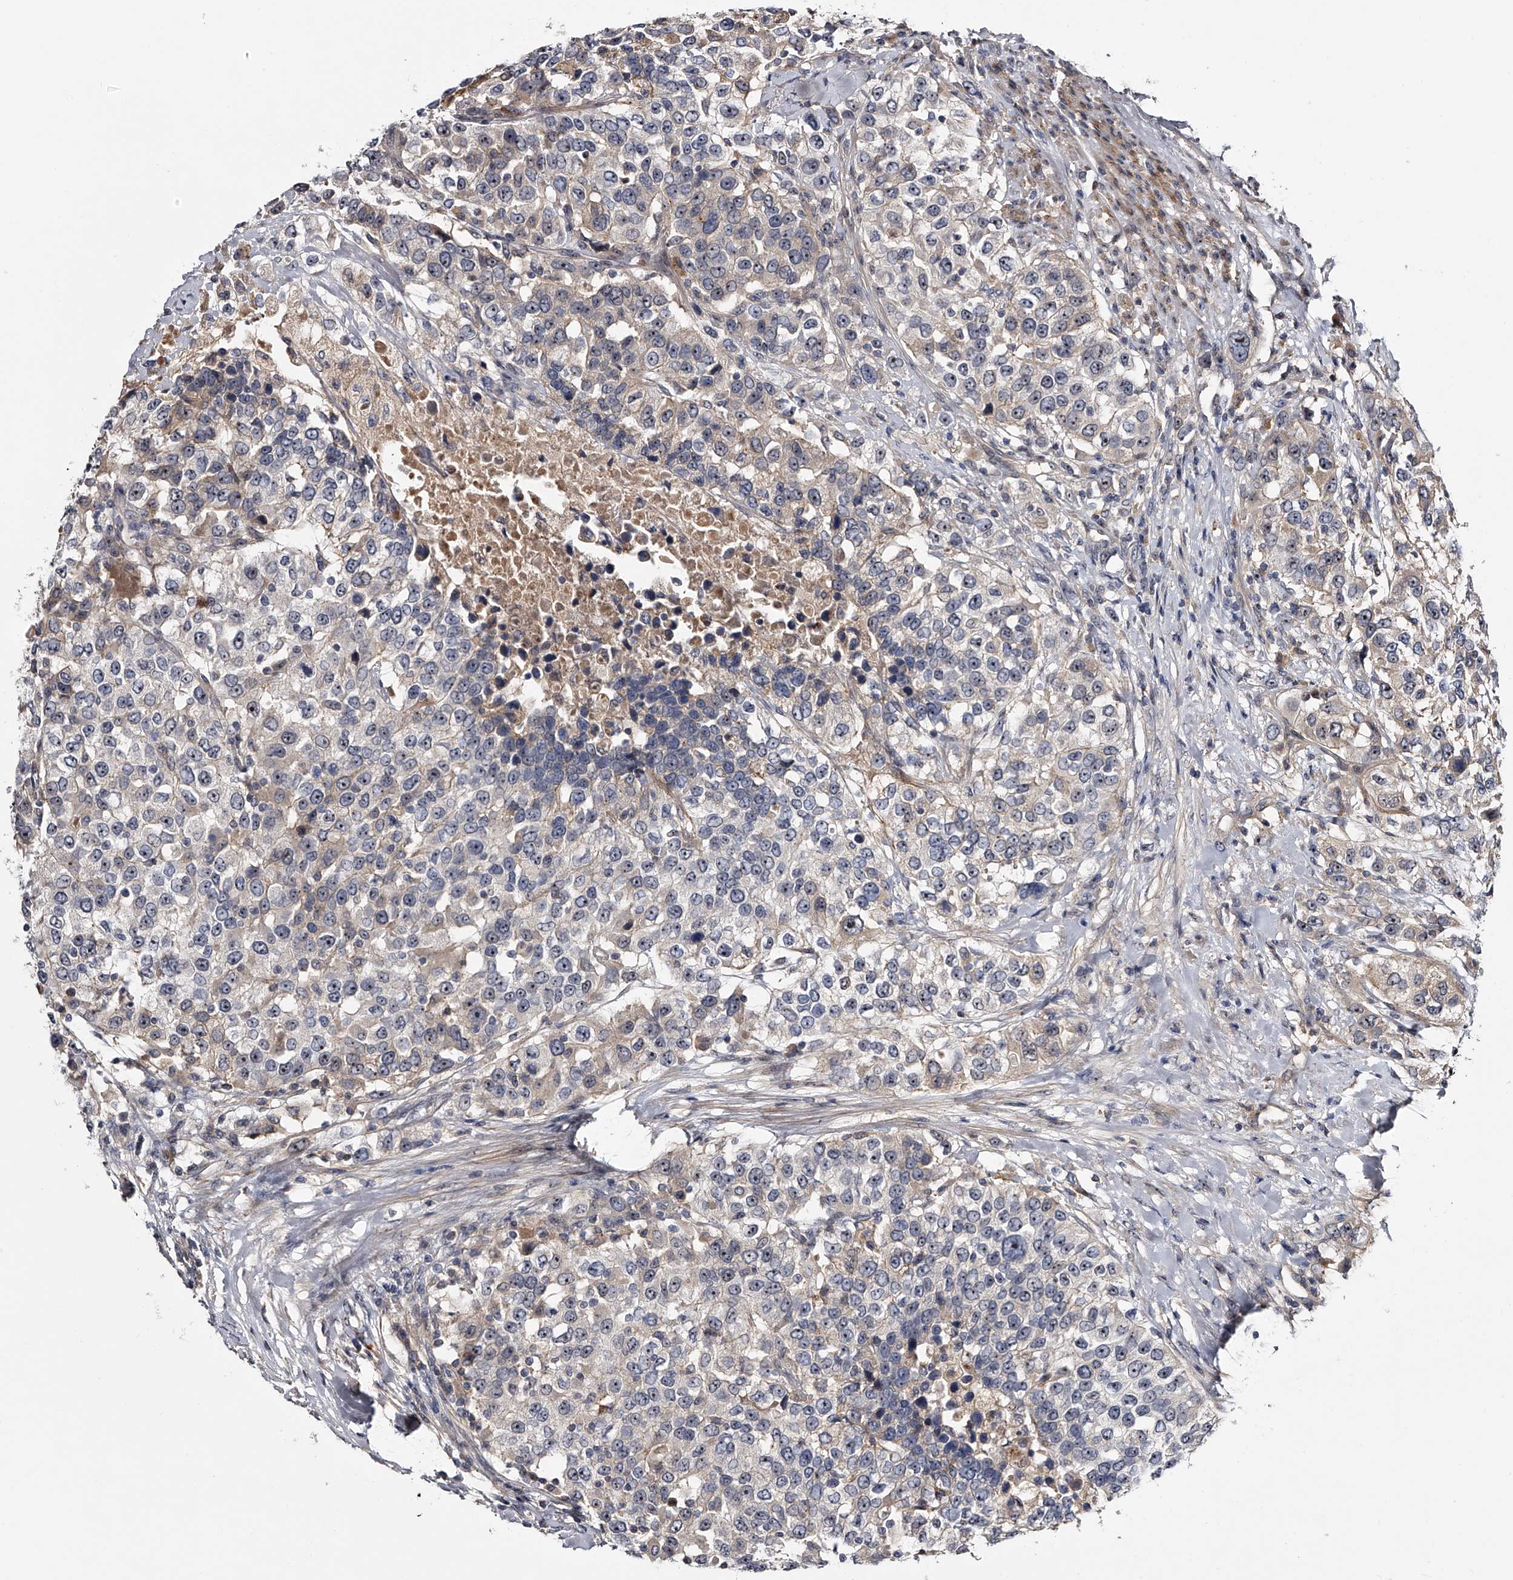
{"staining": {"intensity": "moderate", "quantity": "25%-75%", "location": "nuclear"}, "tissue": "urothelial cancer", "cell_type": "Tumor cells", "image_type": "cancer", "snomed": [{"axis": "morphology", "description": "Urothelial carcinoma, High grade"}, {"axis": "topography", "description": "Urinary bladder"}], "caption": "About 25%-75% of tumor cells in urothelial carcinoma (high-grade) demonstrate moderate nuclear protein expression as visualized by brown immunohistochemical staining.", "gene": "MDN1", "patient": {"sex": "female", "age": 80}}